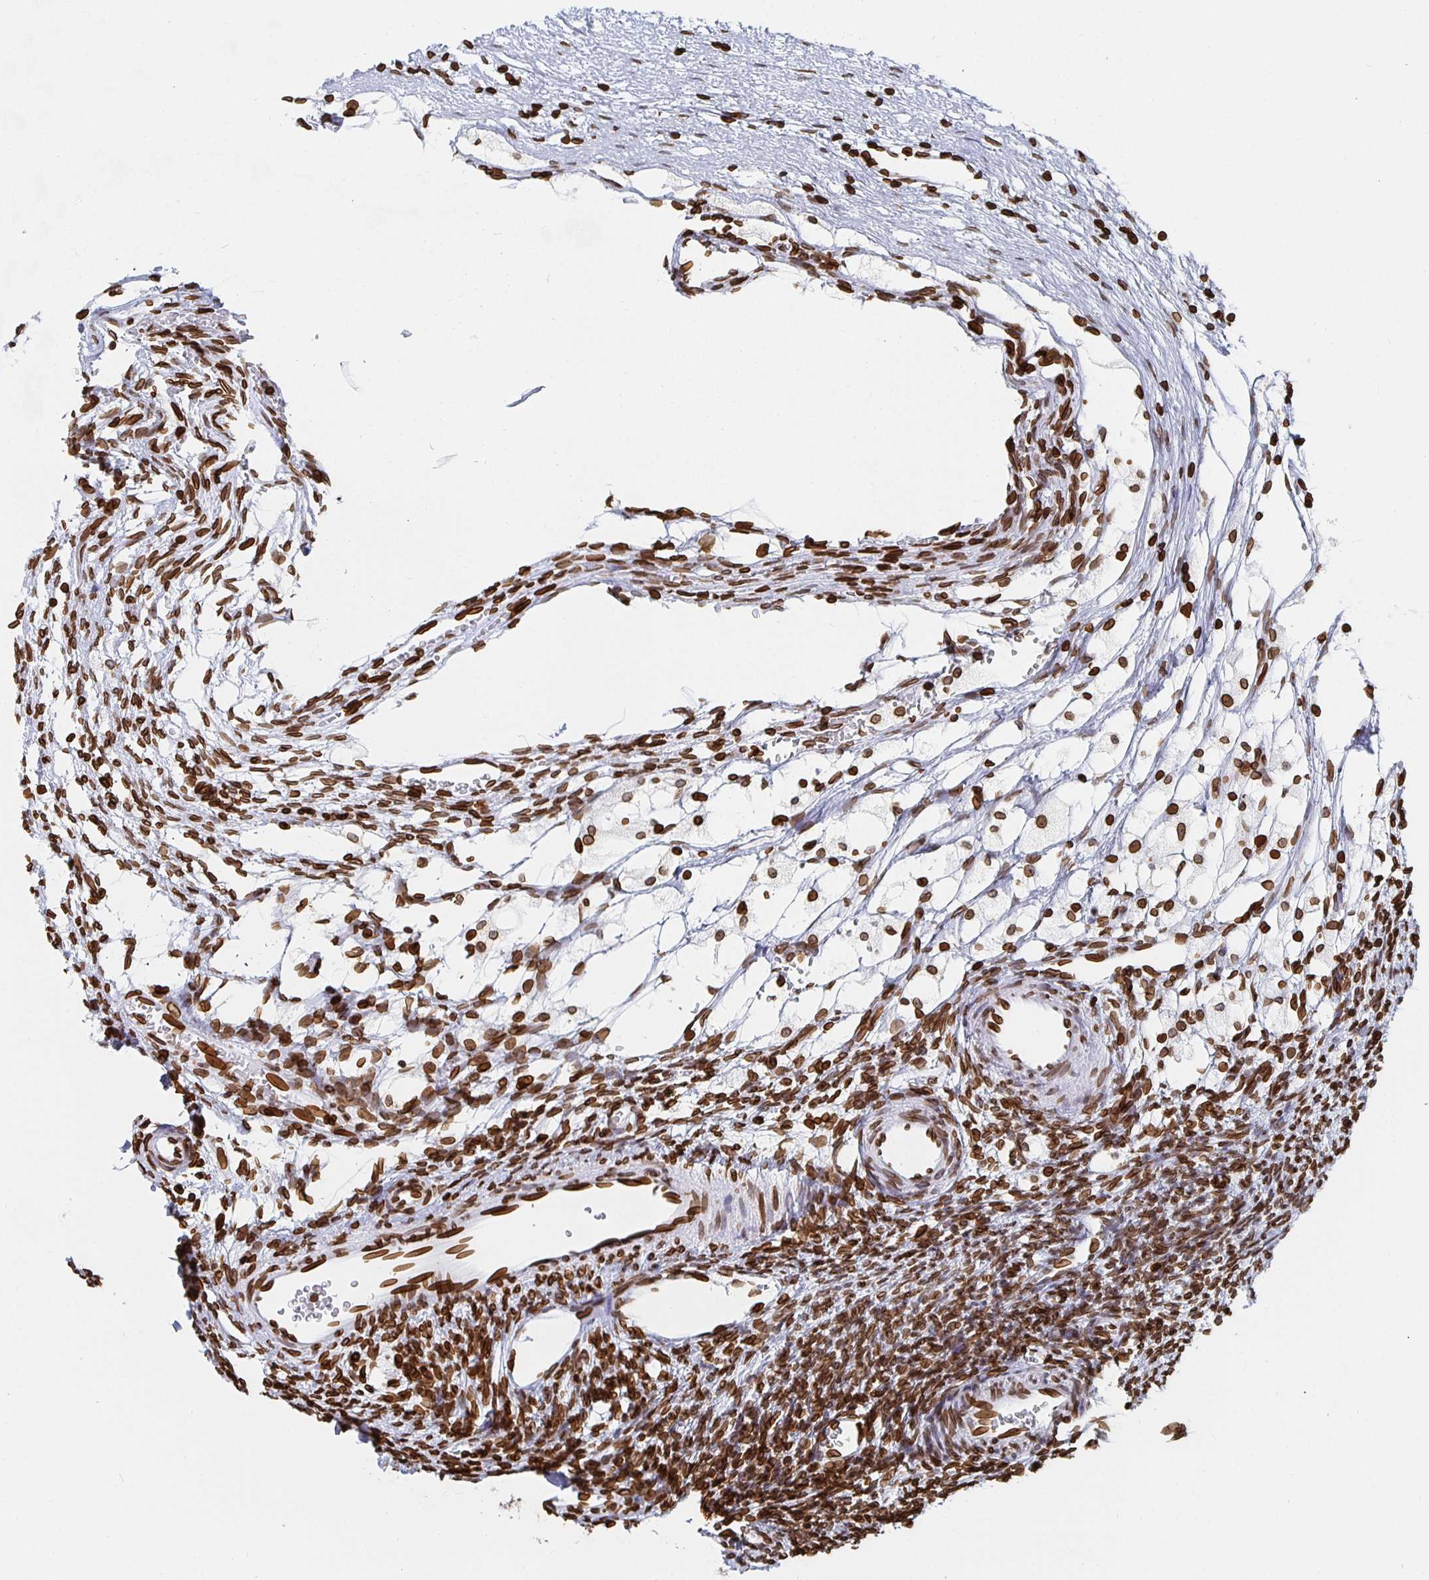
{"staining": {"intensity": "moderate", "quantity": ">75%", "location": "cytoplasmic/membranous,nuclear"}, "tissue": "ovary", "cell_type": "Ovarian stroma cells", "image_type": "normal", "snomed": [{"axis": "morphology", "description": "Normal tissue, NOS"}, {"axis": "topography", "description": "Ovary"}], "caption": "Immunohistochemistry (IHC) of normal human ovary demonstrates medium levels of moderate cytoplasmic/membranous,nuclear expression in approximately >75% of ovarian stroma cells.", "gene": "LMNB1", "patient": {"sex": "female", "age": 34}}